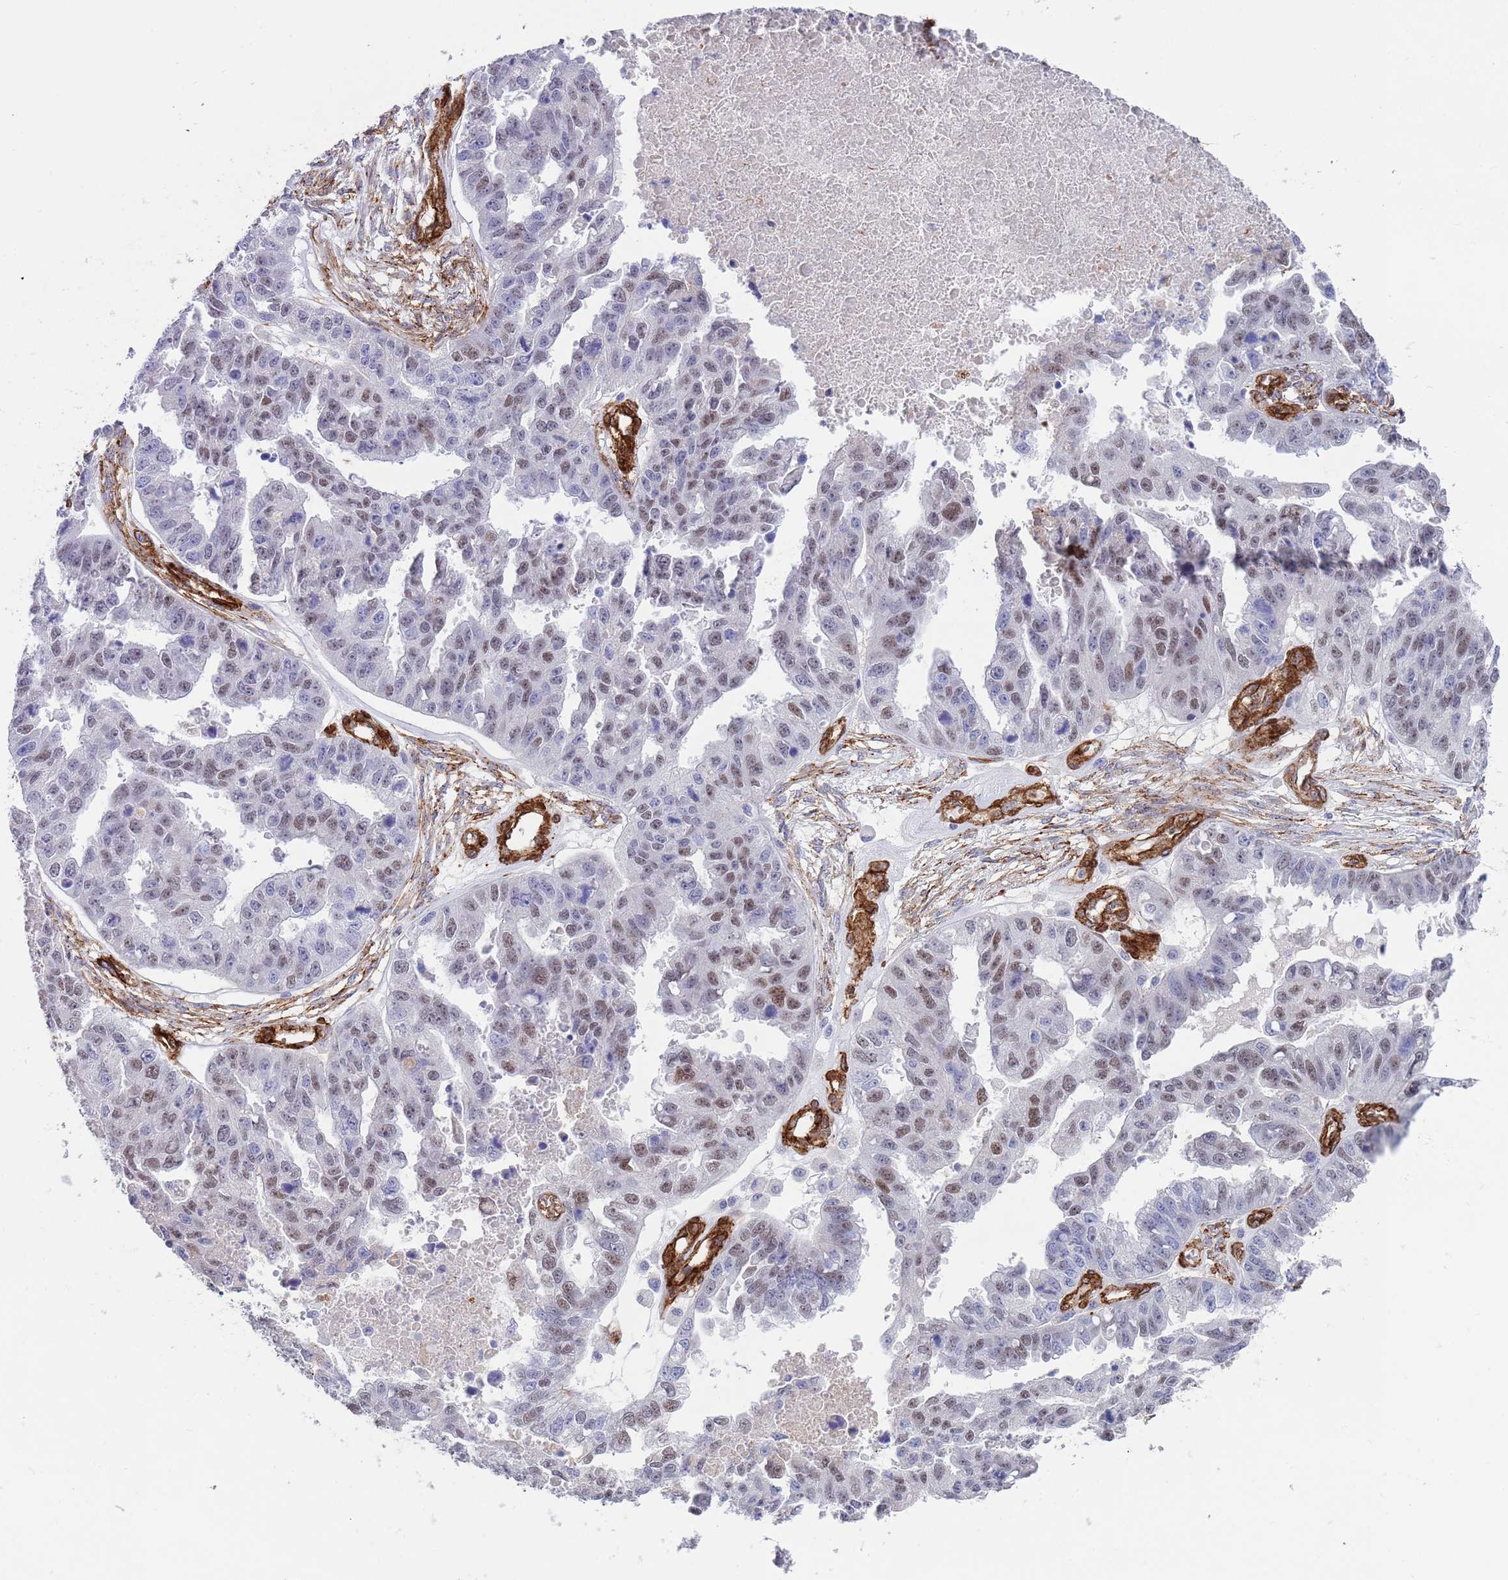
{"staining": {"intensity": "weak", "quantity": "25%-75%", "location": "nuclear"}, "tissue": "ovarian cancer", "cell_type": "Tumor cells", "image_type": "cancer", "snomed": [{"axis": "morphology", "description": "Cystadenocarcinoma, serous, NOS"}, {"axis": "topography", "description": "Ovary"}], "caption": "Protein staining exhibits weak nuclear expression in approximately 25%-75% of tumor cells in ovarian cancer (serous cystadenocarcinoma). The staining is performed using DAB (3,3'-diaminobenzidine) brown chromogen to label protein expression. The nuclei are counter-stained blue using hematoxylin.", "gene": "CAV2", "patient": {"sex": "female", "age": 58}}